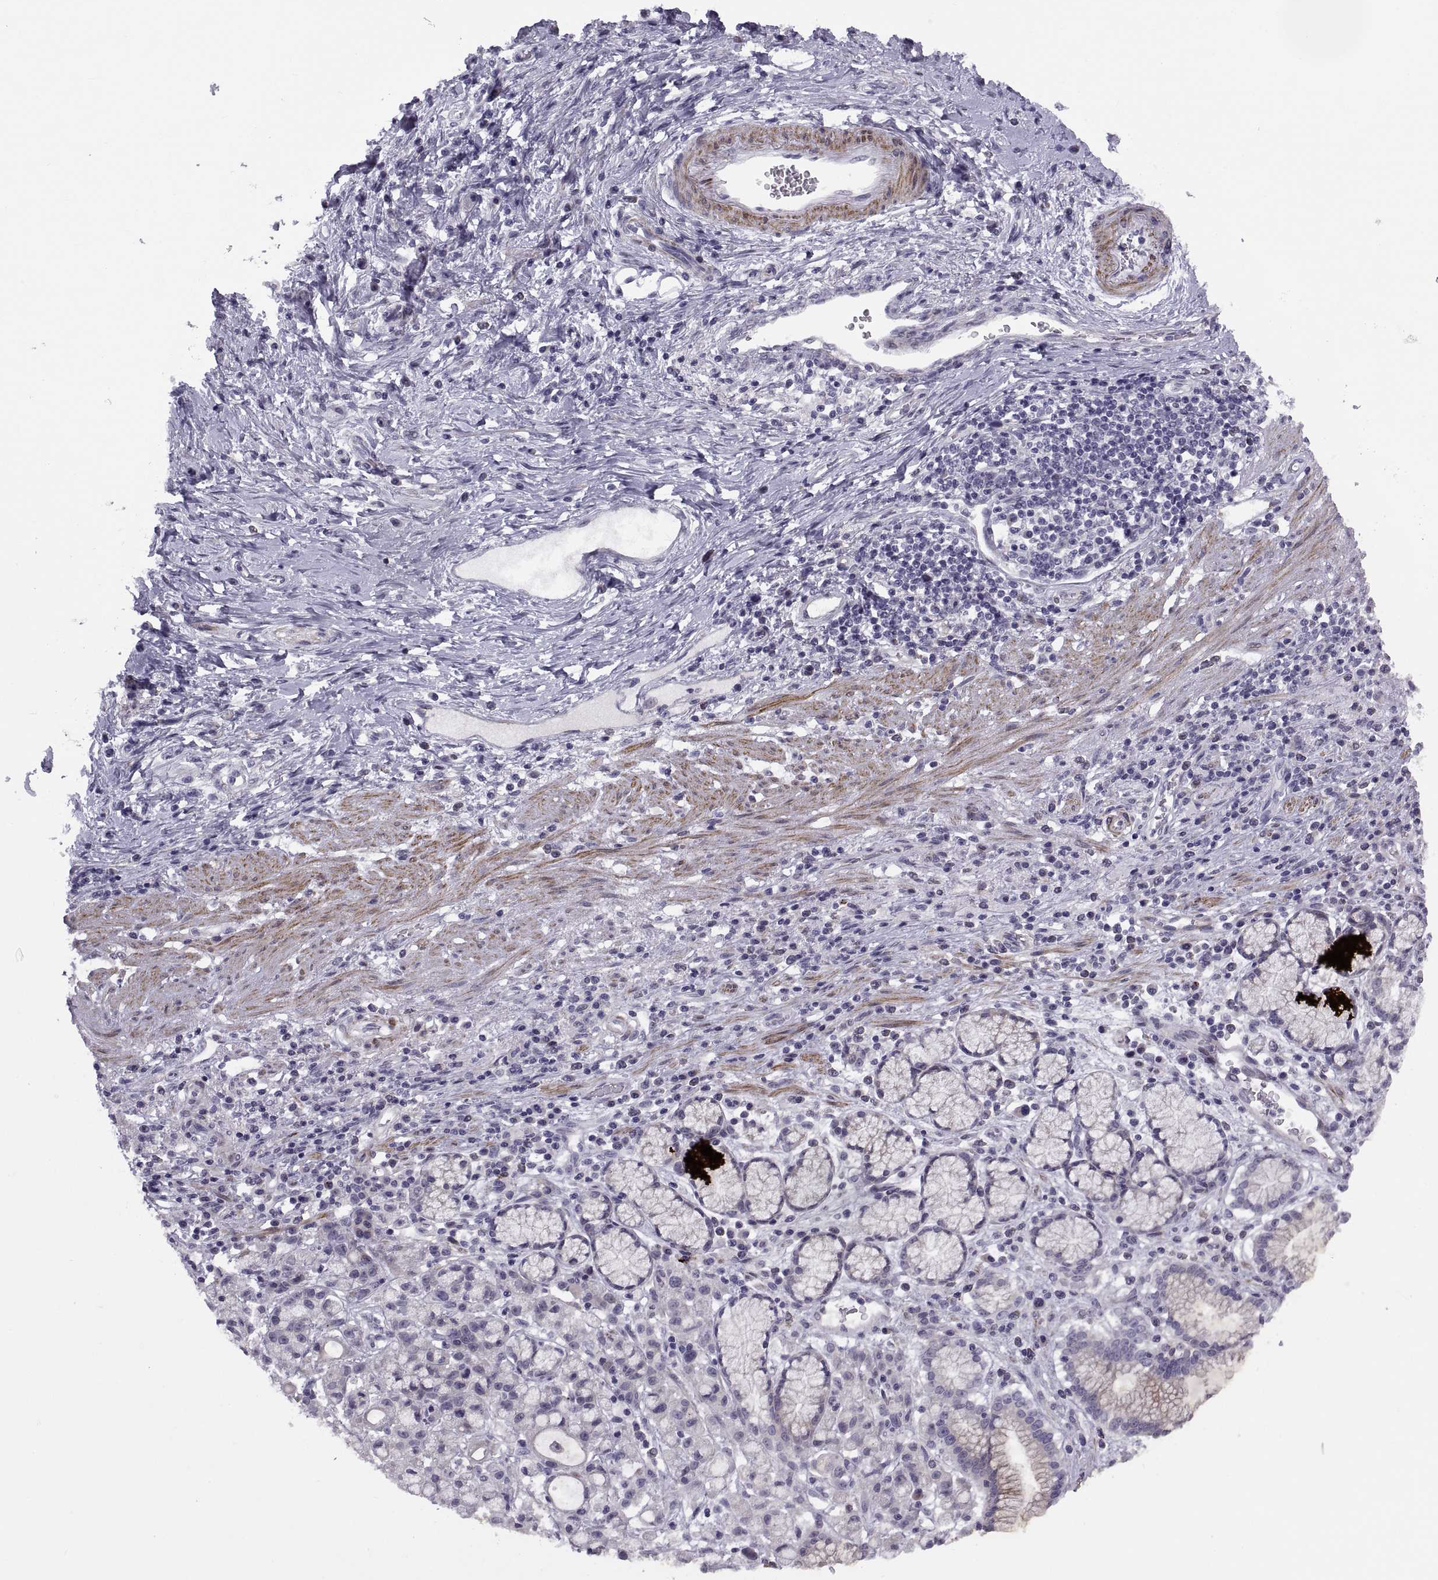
{"staining": {"intensity": "negative", "quantity": "none", "location": "none"}, "tissue": "stomach cancer", "cell_type": "Tumor cells", "image_type": "cancer", "snomed": [{"axis": "morphology", "description": "Adenocarcinoma, NOS"}, {"axis": "topography", "description": "Stomach"}], "caption": "A high-resolution micrograph shows immunohistochemistry (IHC) staining of adenocarcinoma (stomach), which demonstrates no significant staining in tumor cells. (Stains: DAB immunohistochemistry (IHC) with hematoxylin counter stain, Microscopy: brightfield microscopy at high magnification).", "gene": "TMEM158", "patient": {"sex": "male", "age": 58}}